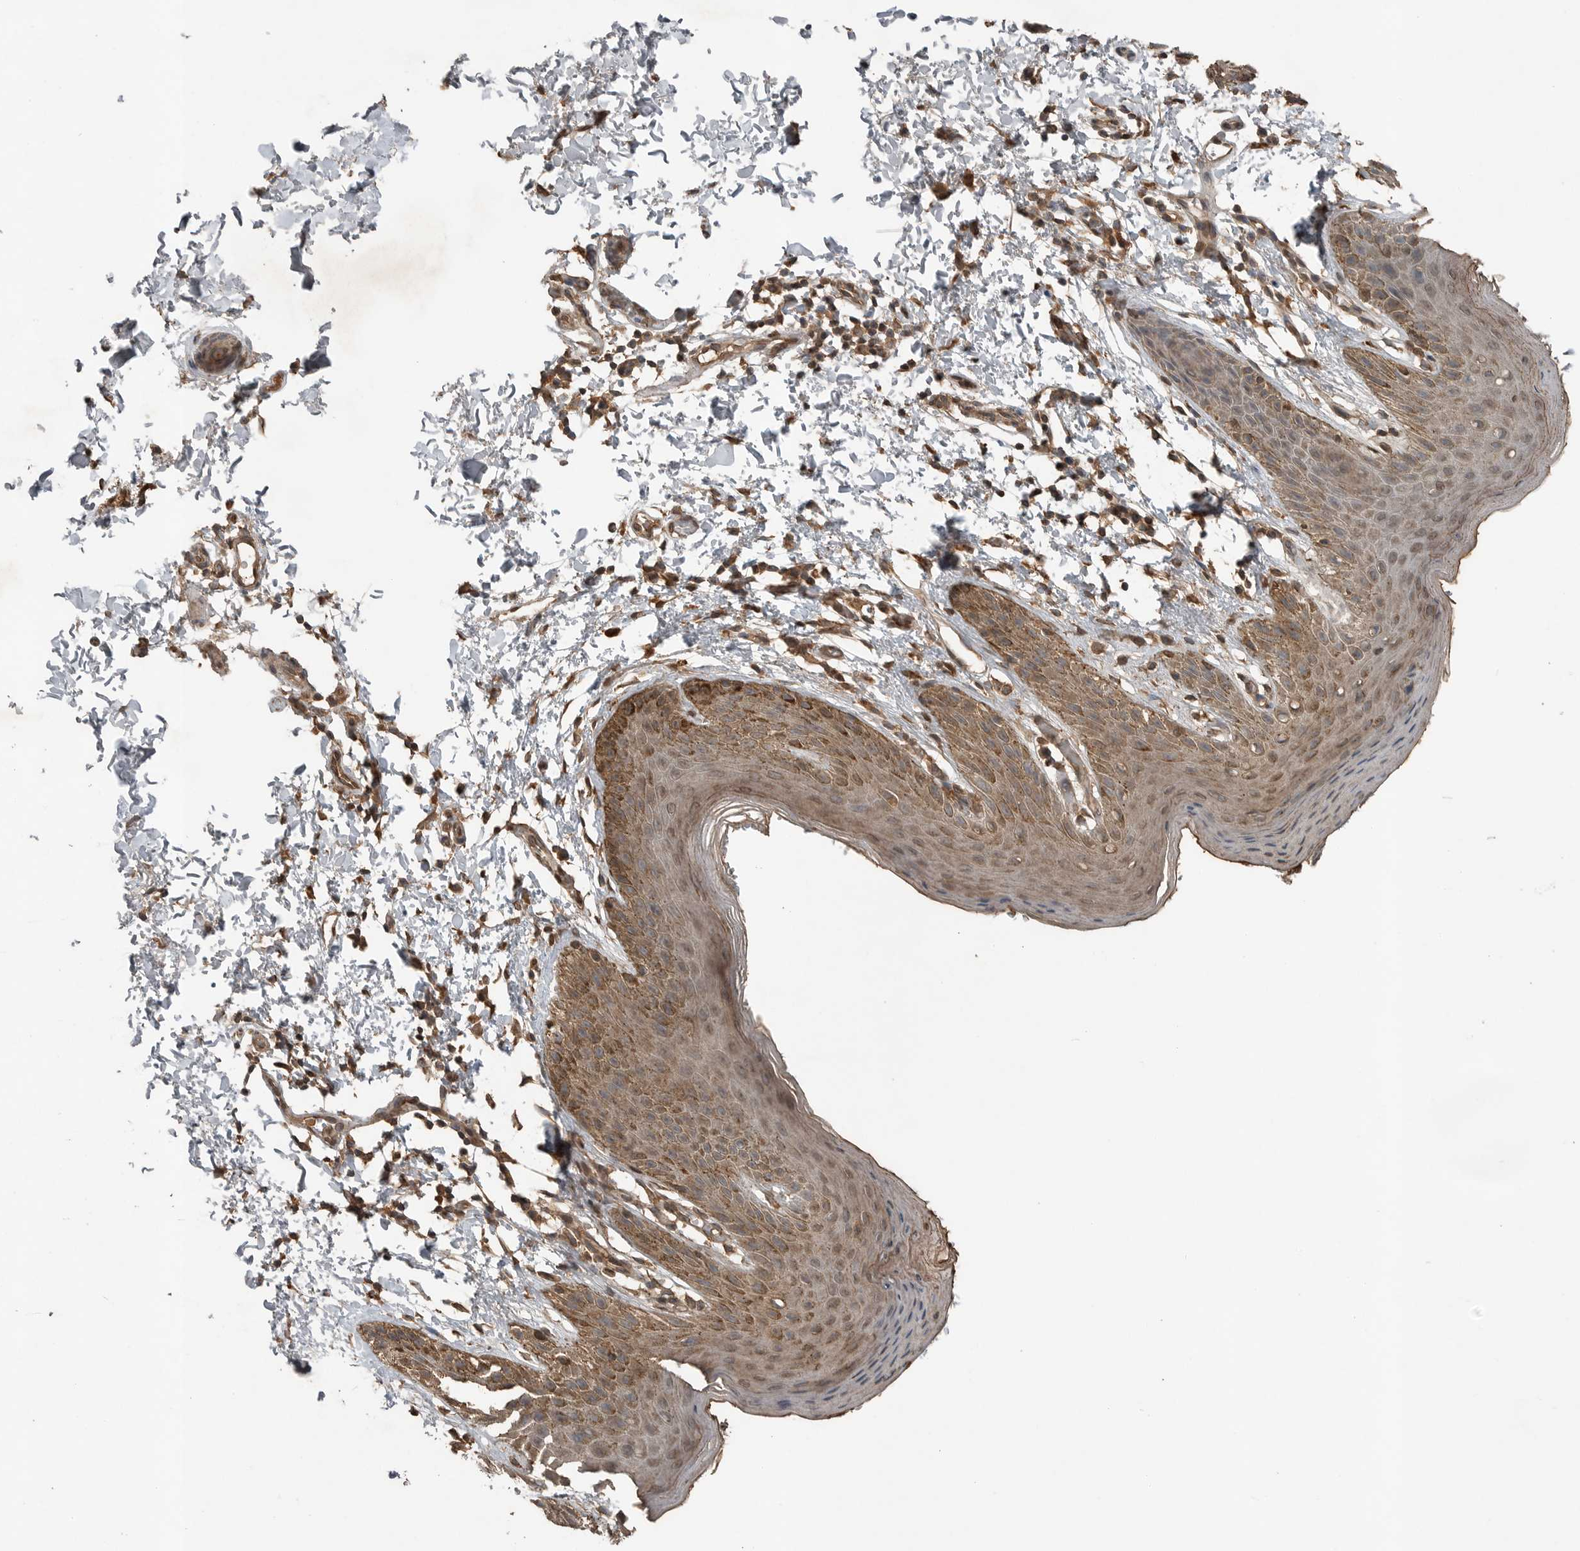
{"staining": {"intensity": "moderate", "quantity": ">75%", "location": "cytoplasmic/membranous,nuclear"}, "tissue": "skin", "cell_type": "Epidermal cells", "image_type": "normal", "snomed": [{"axis": "morphology", "description": "Normal tissue, NOS"}, {"axis": "topography", "description": "Anal"}, {"axis": "topography", "description": "Peripheral nerve tissue"}], "caption": "Epidermal cells display medium levels of moderate cytoplasmic/membranous,nuclear expression in approximately >75% of cells in normal skin.", "gene": "BLZF1", "patient": {"sex": "male", "age": 44}}